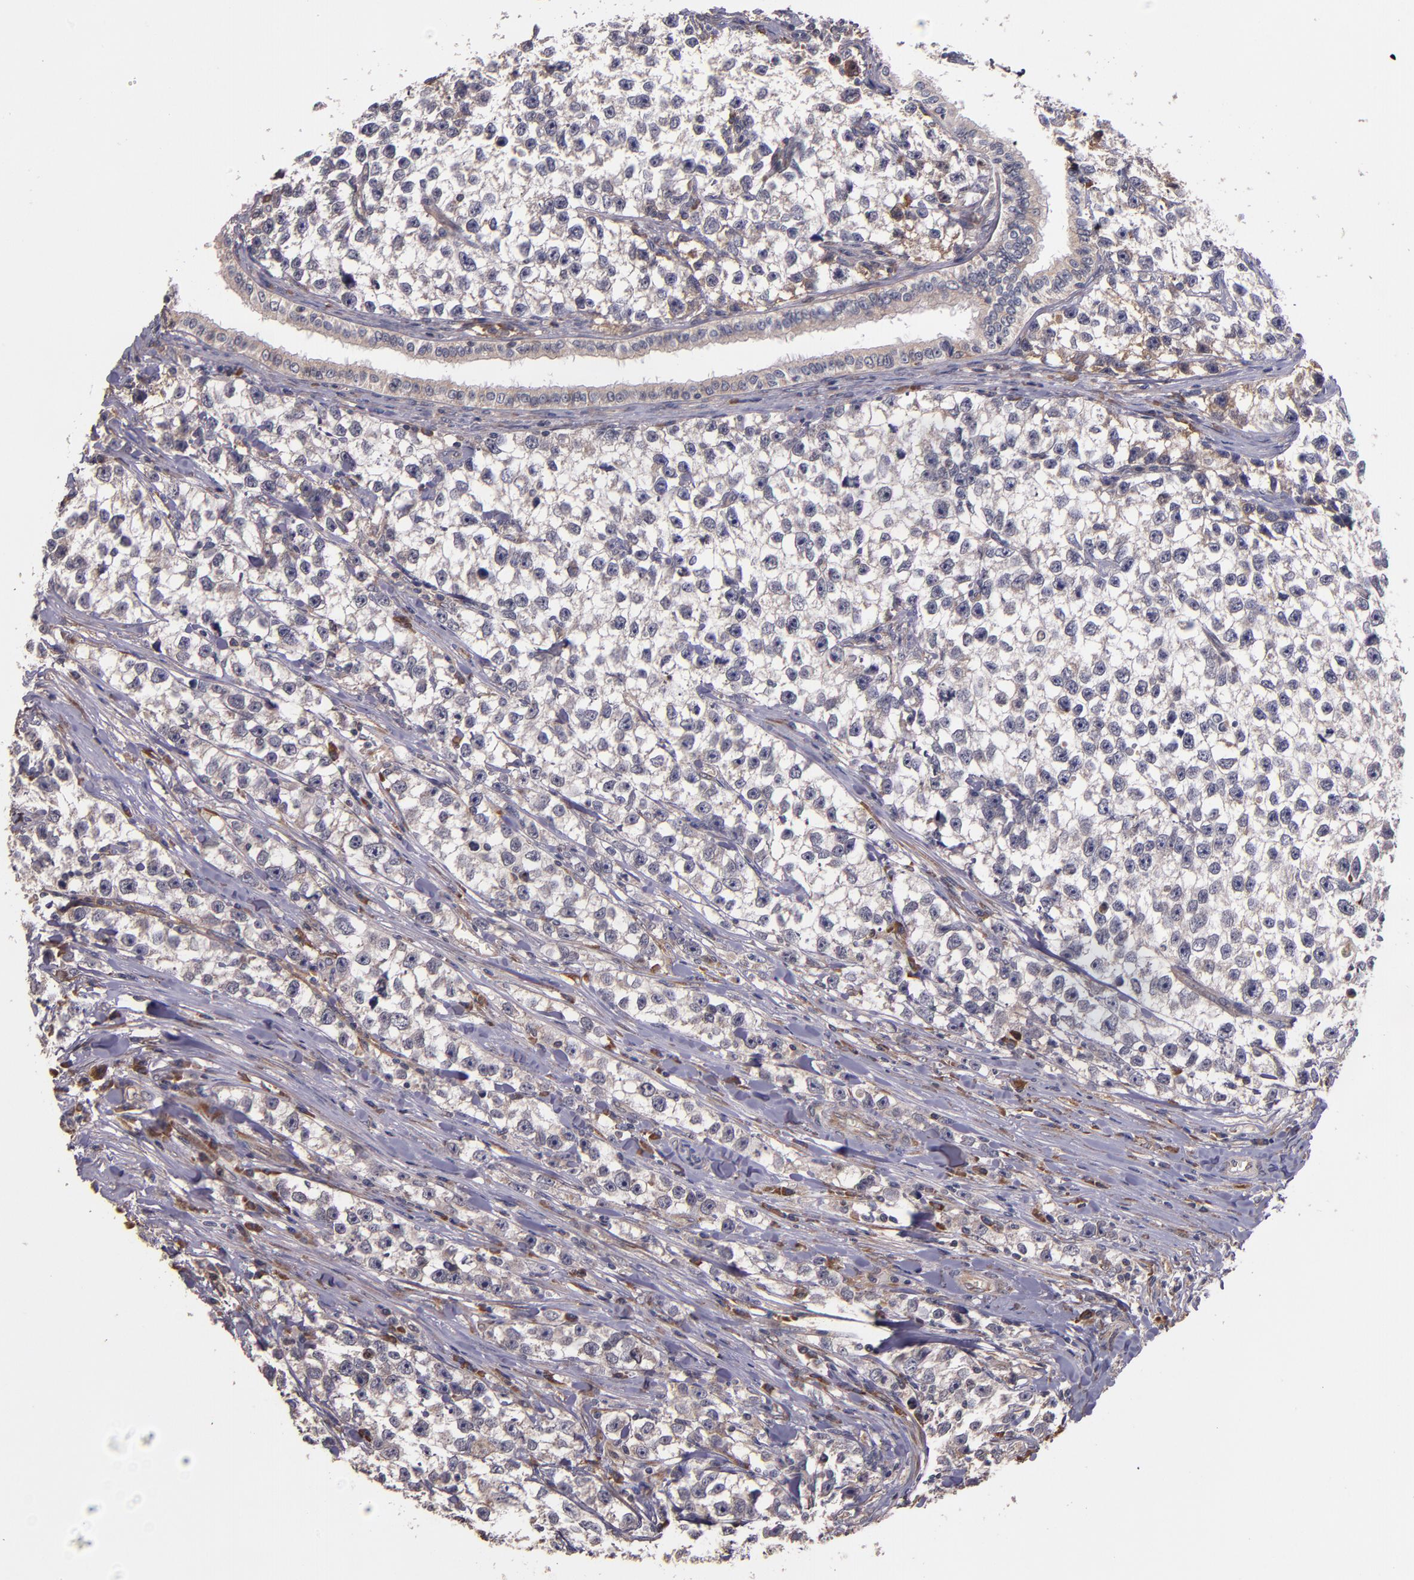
{"staining": {"intensity": "weak", "quantity": "25%-75%", "location": "cytoplasmic/membranous"}, "tissue": "testis cancer", "cell_type": "Tumor cells", "image_type": "cancer", "snomed": [{"axis": "morphology", "description": "Seminoma, NOS"}, {"axis": "morphology", "description": "Carcinoma, Embryonal, NOS"}, {"axis": "topography", "description": "Testis"}], "caption": "IHC micrograph of human testis cancer (seminoma) stained for a protein (brown), which demonstrates low levels of weak cytoplasmic/membranous positivity in approximately 25%-75% of tumor cells.", "gene": "PRAF2", "patient": {"sex": "male", "age": 30}}